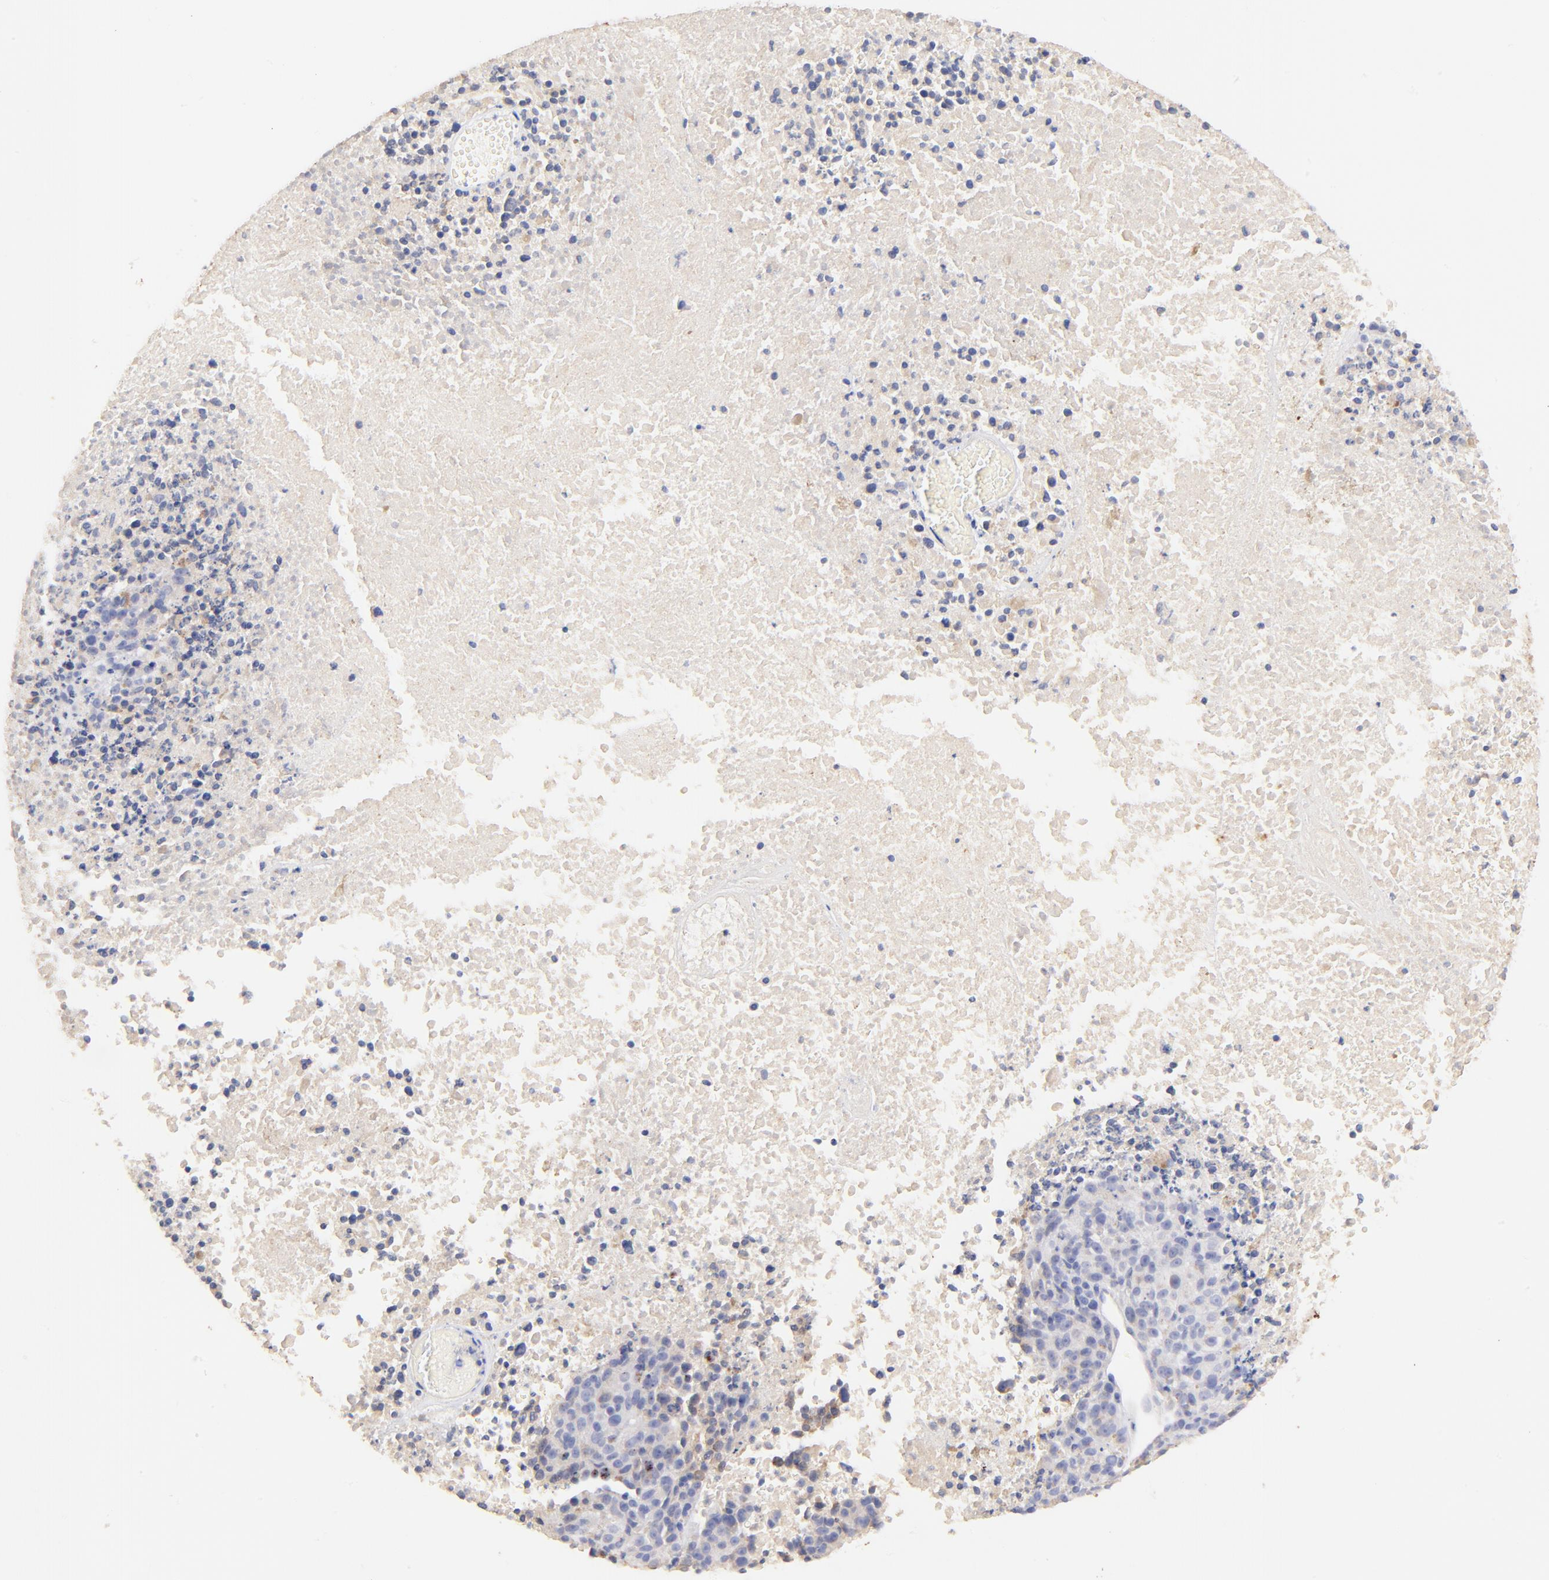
{"staining": {"intensity": "negative", "quantity": "none", "location": "none"}, "tissue": "melanoma", "cell_type": "Tumor cells", "image_type": "cancer", "snomed": [{"axis": "morphology", "description": "Malignant melanoma, Metastatic site"}, {"axis": "topography", "description": "Cerebral cortex"}], "caption": "This is an IHC image of malignant melanoma (metastatic site). There is no staining in tumor cells.", "gene": "IGLV7-43", "patient": {"sex": "female", "age": 52}}